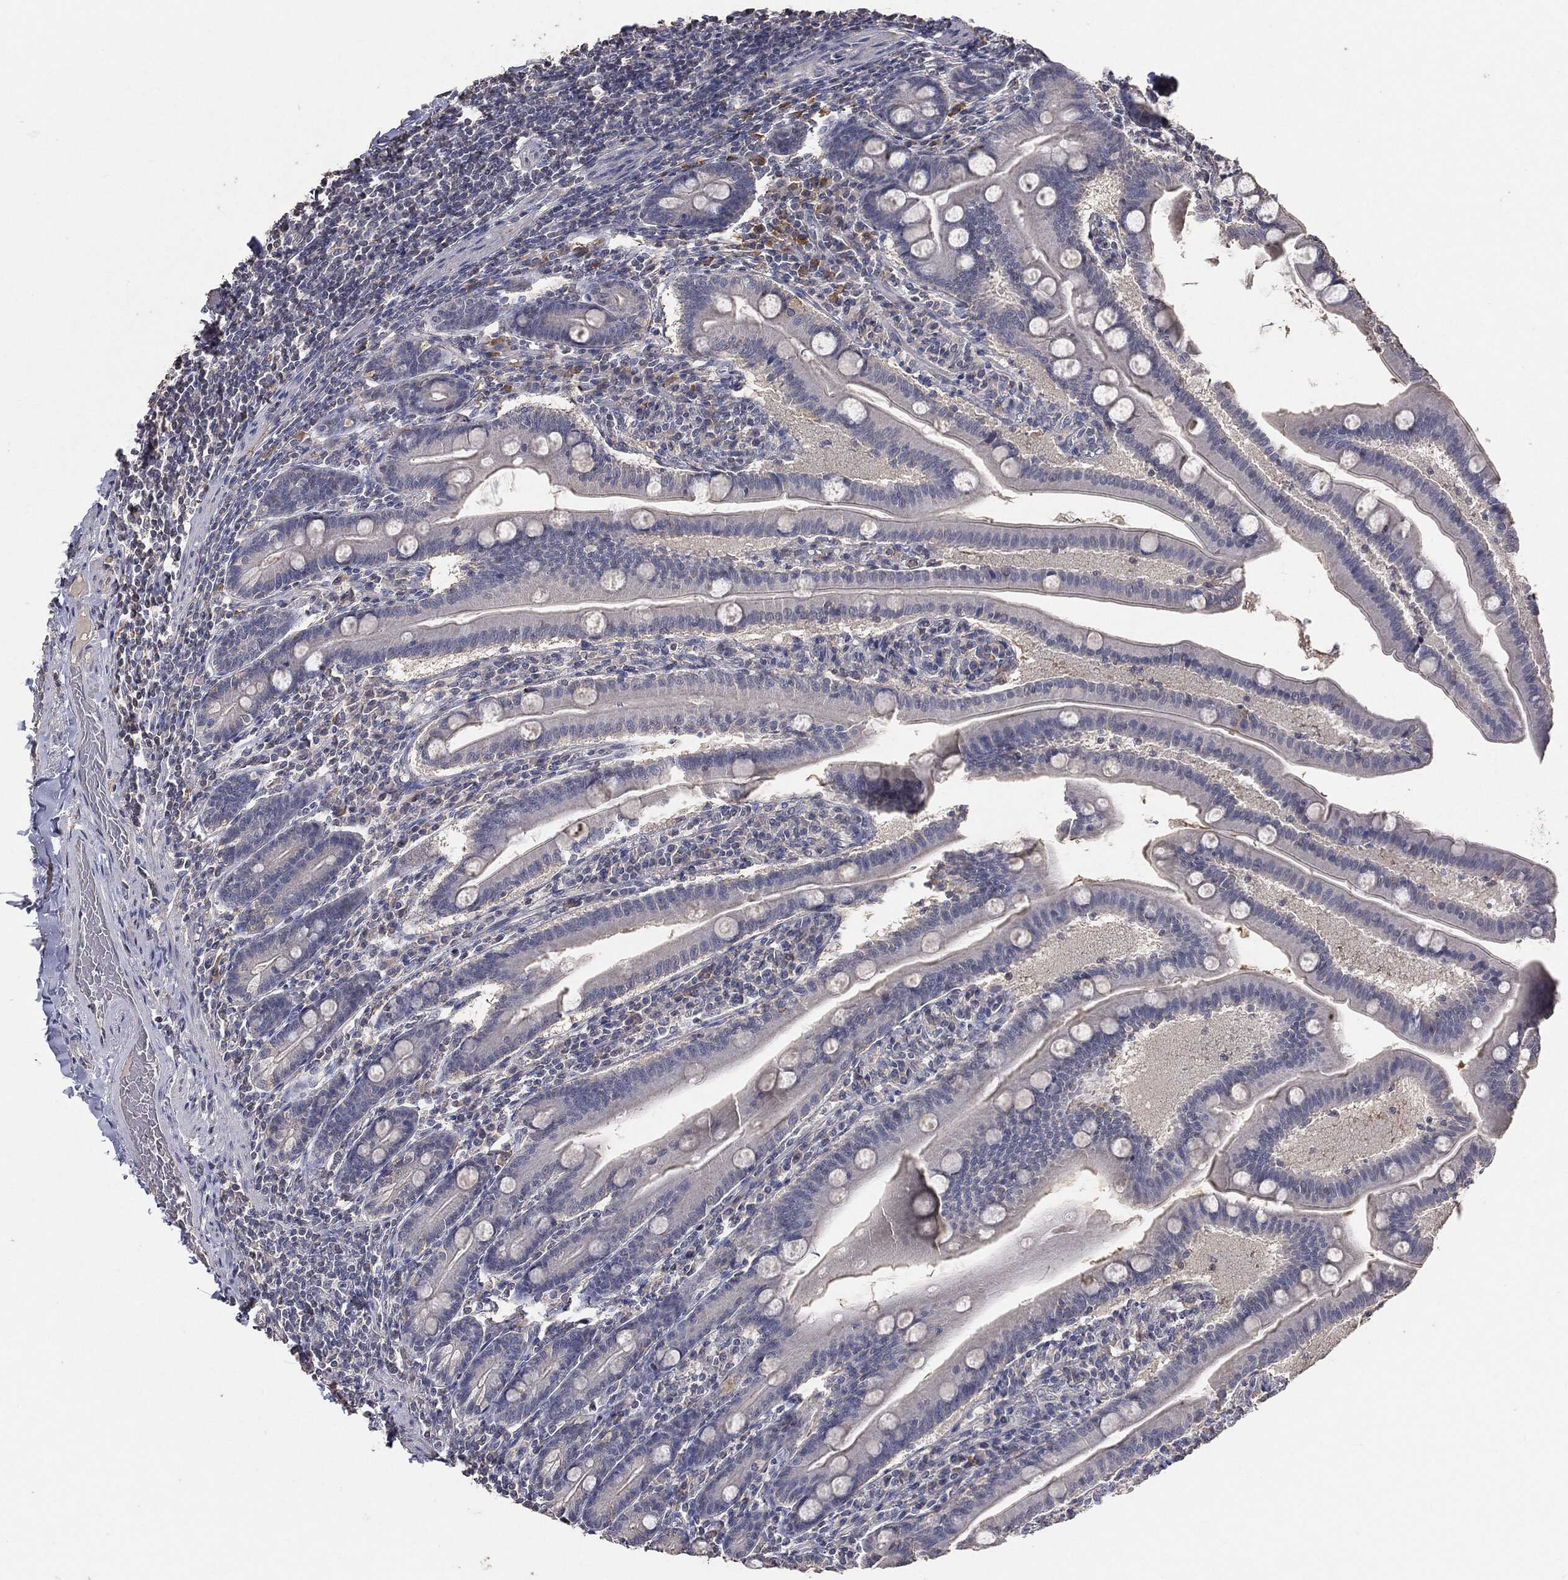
{"staining": {"intensity": "negative", "quantity": "none", "location": "none"}, "tissue": "small intestine", "cell_type": "Glandular cells", "image_type": "normal", "snomed": [{"axis": "morphology", "description": "Normal tissue, NOS"}, {"axis": "topography", "description": "Small intestine"}], "caption": "High magnification brightfield microscopy of benign small intestine stained with DAB (brown) and counterstained with hematoxylin (blue): glandular cells show no significant staining. (DAB immunohistochemistry (IHC) visualized using brightfield microscopy, high magnification).", "gene": "SNAP25", "patient": {"sex": "male", "age": 66}}